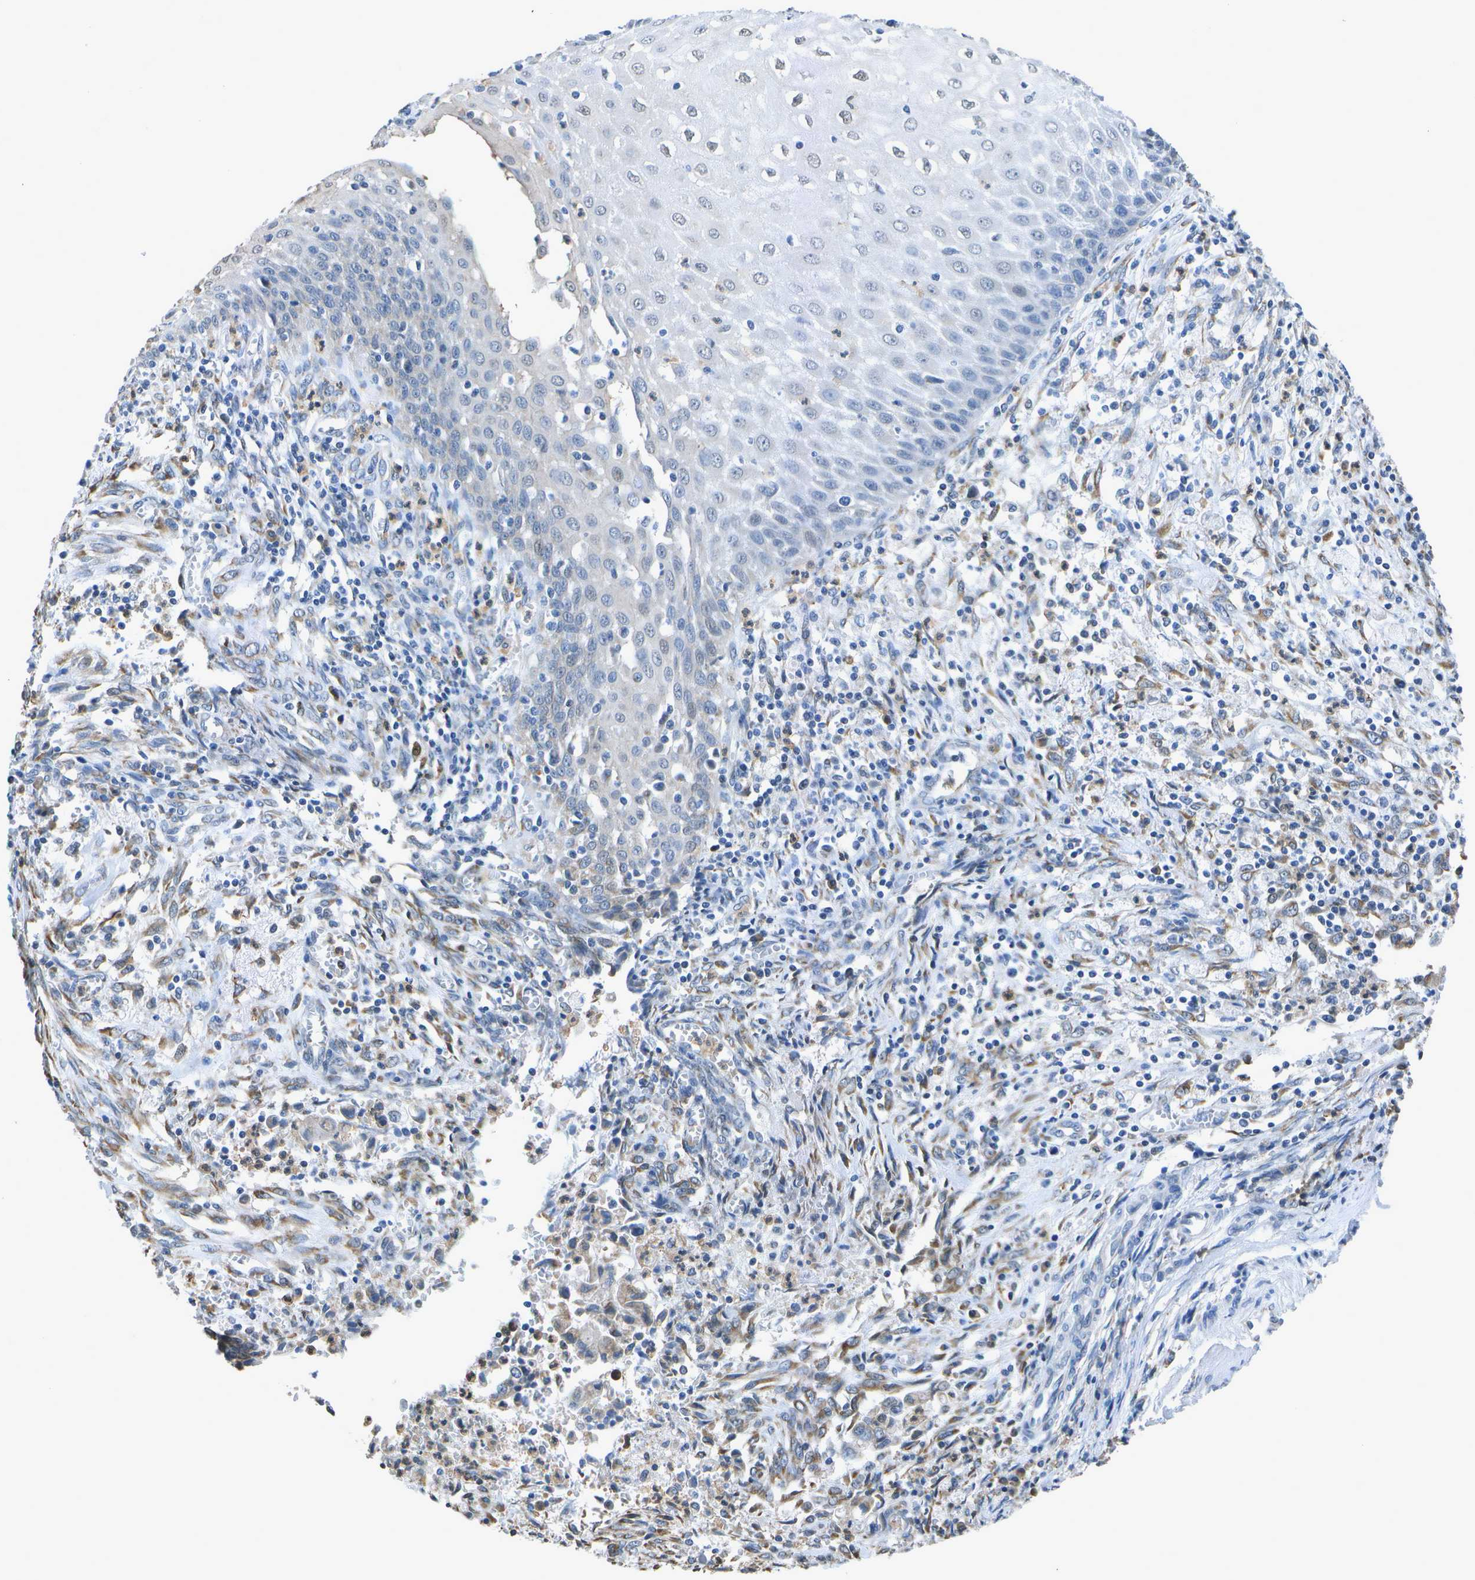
{"staining": {"intensity": "negative", "quantity": "none", "location": "none"}, "tissue": "cervical cancer", "cell_type": "Tumor cells", "image_type": "cancer", "snomed": [{"axis": "morphology", "description": "Adenocarcinoma, NOS"}, {"axis": "topography", "description": "Cervix"}], "caption": "A high-resolution micrograph shows IHC staining of cervical adenocarcinoma, which exhibits no significant expression in tumor cells.", "gene": "DSE", "patient": {"sex": "female", "age": 44}}